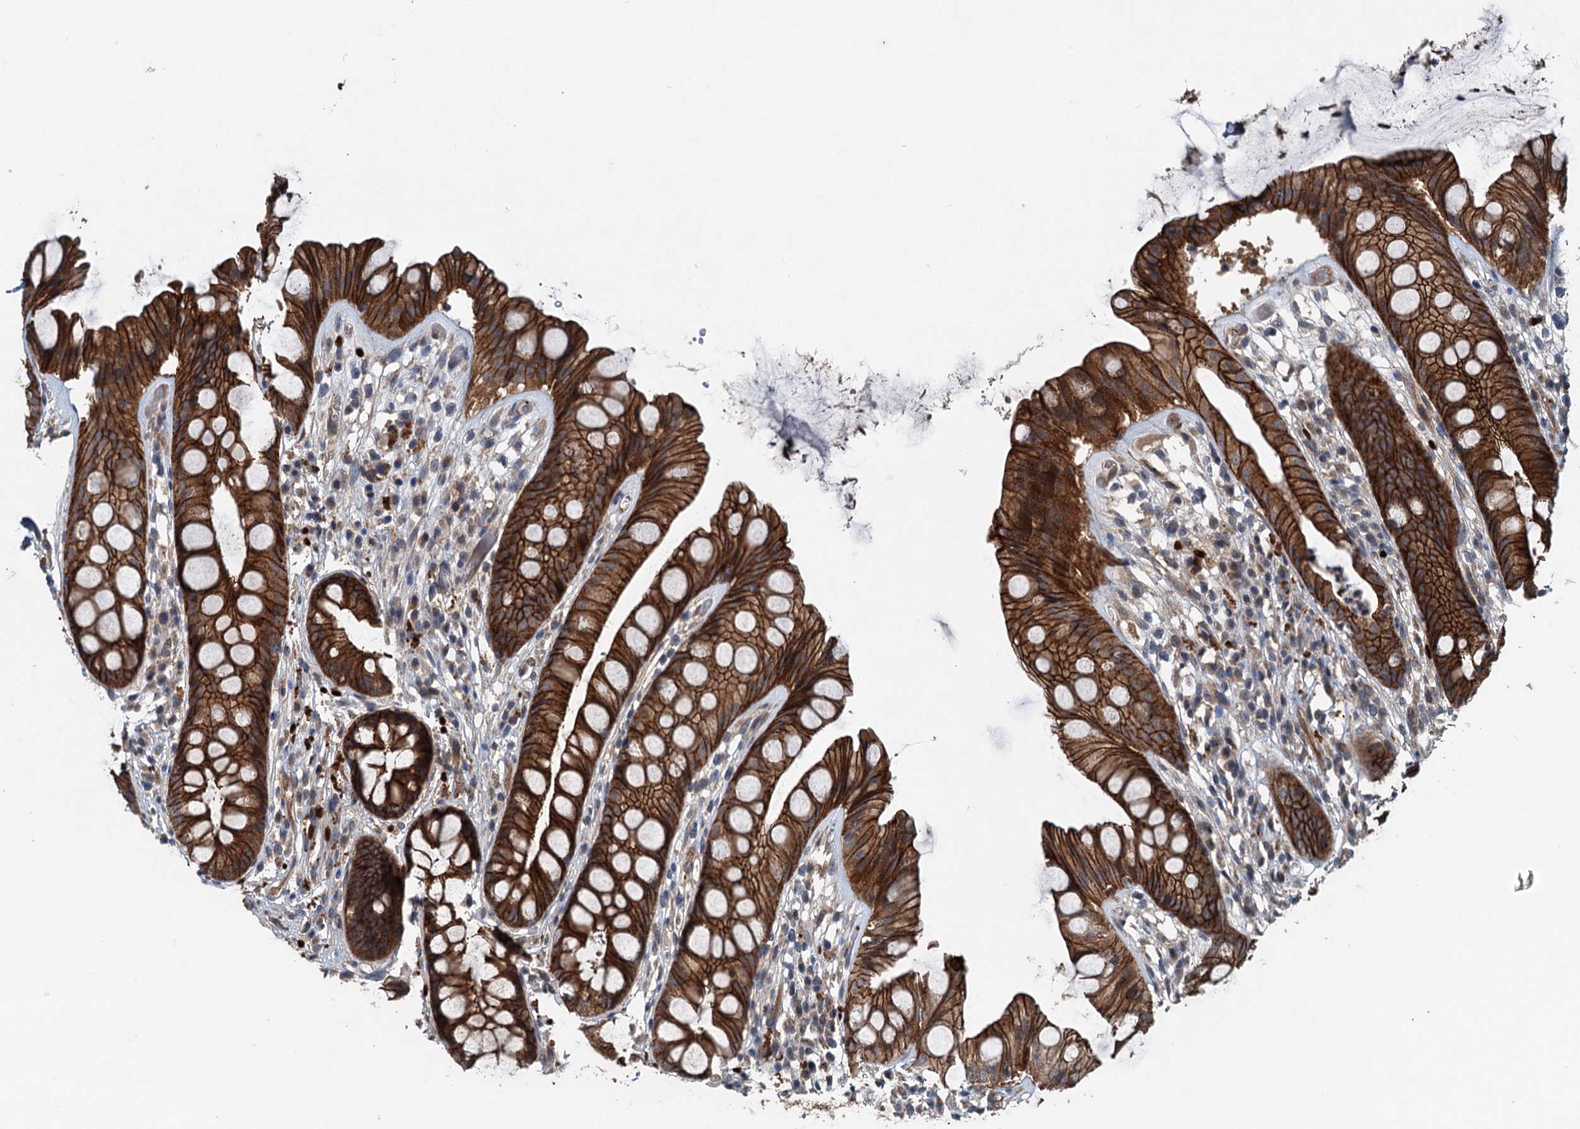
{"staining": {"intensity": "strong", "quantity": ">75%", "location": "cytoplasmic/membranous"}, "tissue": "rectum", "cell_type": "Glandular cells", "image_type": "normal", "snomed": [{"axis": "morphology", "description": "Normal tissue, NOS"}, {"axis": "topography", "description": "Rectum"}], "caption": "Immunohistochemical staining of normal human rectum demonstrates >75% levels of strong cytoplasmic/membranous protein staining in about >75% of glandular cells.", "gene": "N4BP2L2", "patient": {"sex": "male", "age": 74}}